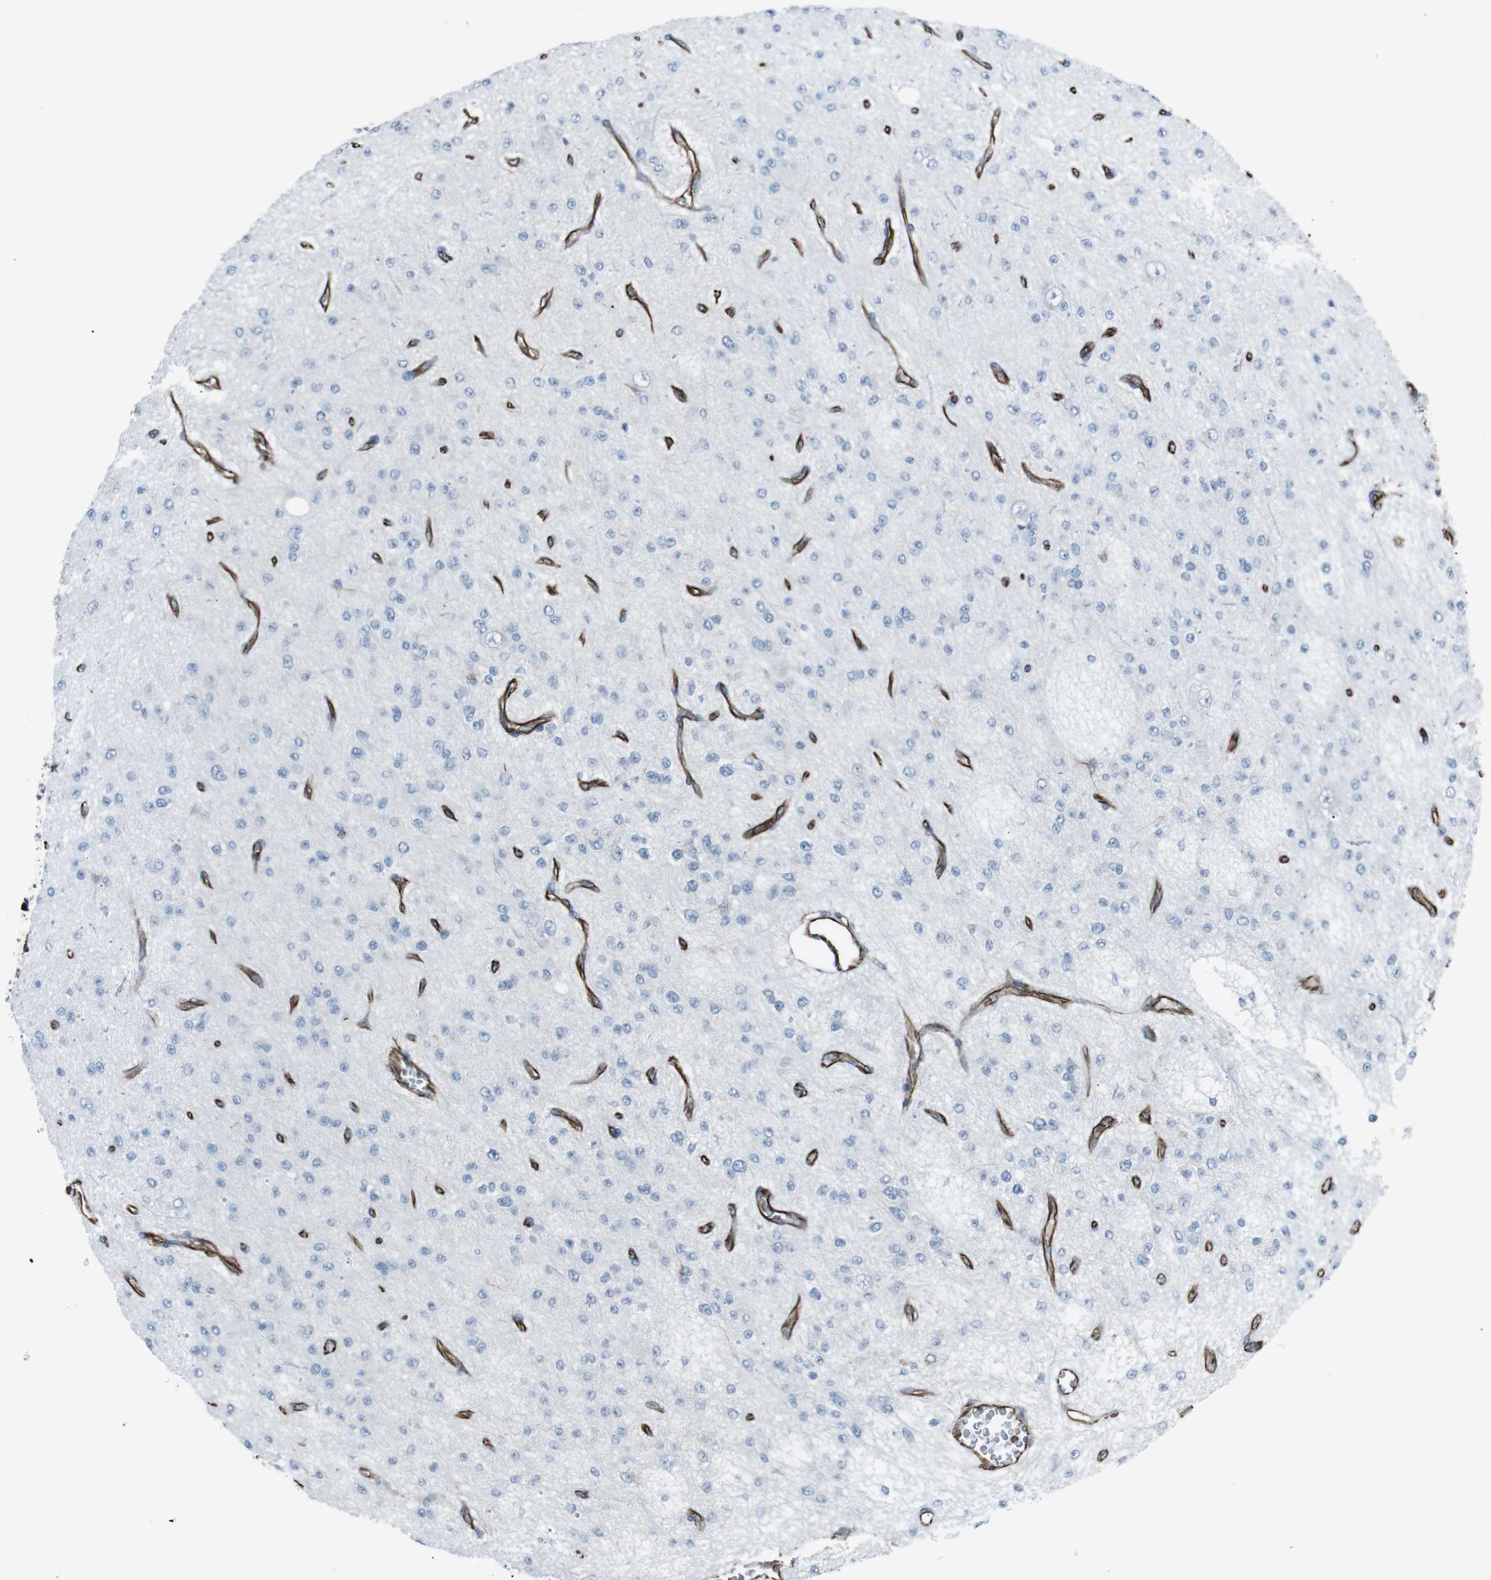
{"staining": {"intensity": "negative", "quantity": "none", "location": "none"}, "tissue": "glioma", "cell_type": "Tumor cells", "image_type": "cancer", "snomed": [{"axis": "morphology", "description": "Glioma, malignant, Low grade"}, {"axis": "topography", "description": "Brain"}], "caption": "Immunohistochemistry histopathology image of neoplastic tissue: human malignant low-grade glioma stained with DAB shows no significant protein staining in tumor cells.", "gene": "ZDHHC6", "patient": {"sex": "male", "age": 38}}